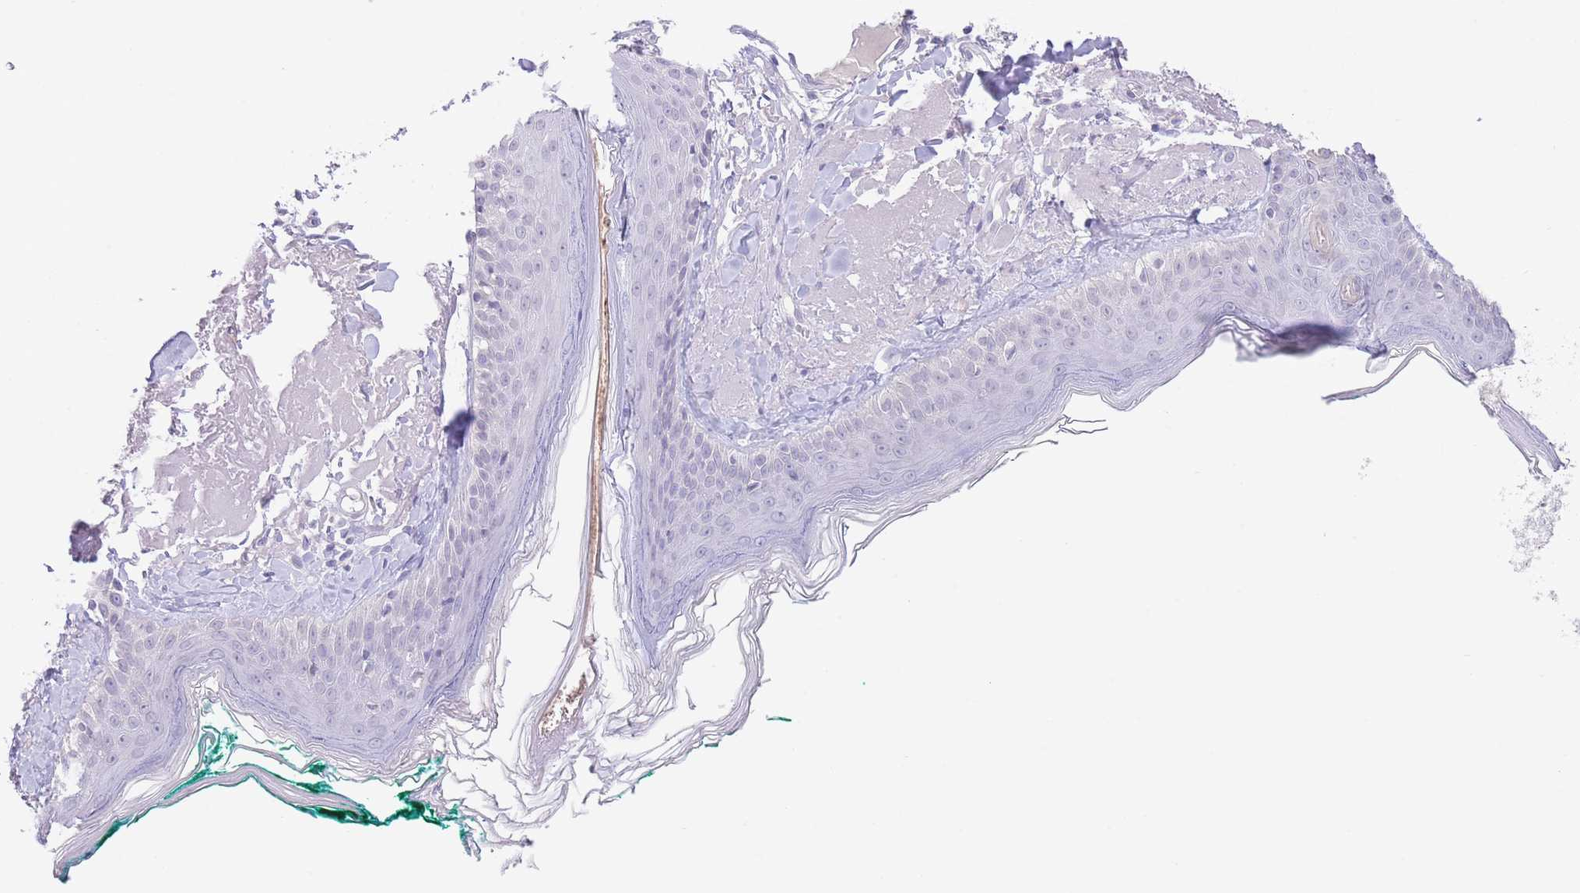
{"staining": {"intensity": "negative", "quantity": "none", "location": "none"}, "tissue": "skin", "cell_type": "Fibroblasts", "image_type": "normal", "snomed": [{"axis": "morphology", "description": "Normal tissue, NOS"}, {"axis": "morphology", "description": "Malignant melanoma, NOS"}, {"axis": "topography", "description": "Skin"}], "caption": "The histopathology image reveals no significant expression in fibroblasts of skin. Nuclei are stained in blue.", "gene": "LCLAT1", "patient": {"sex": "male", "age": 80}}